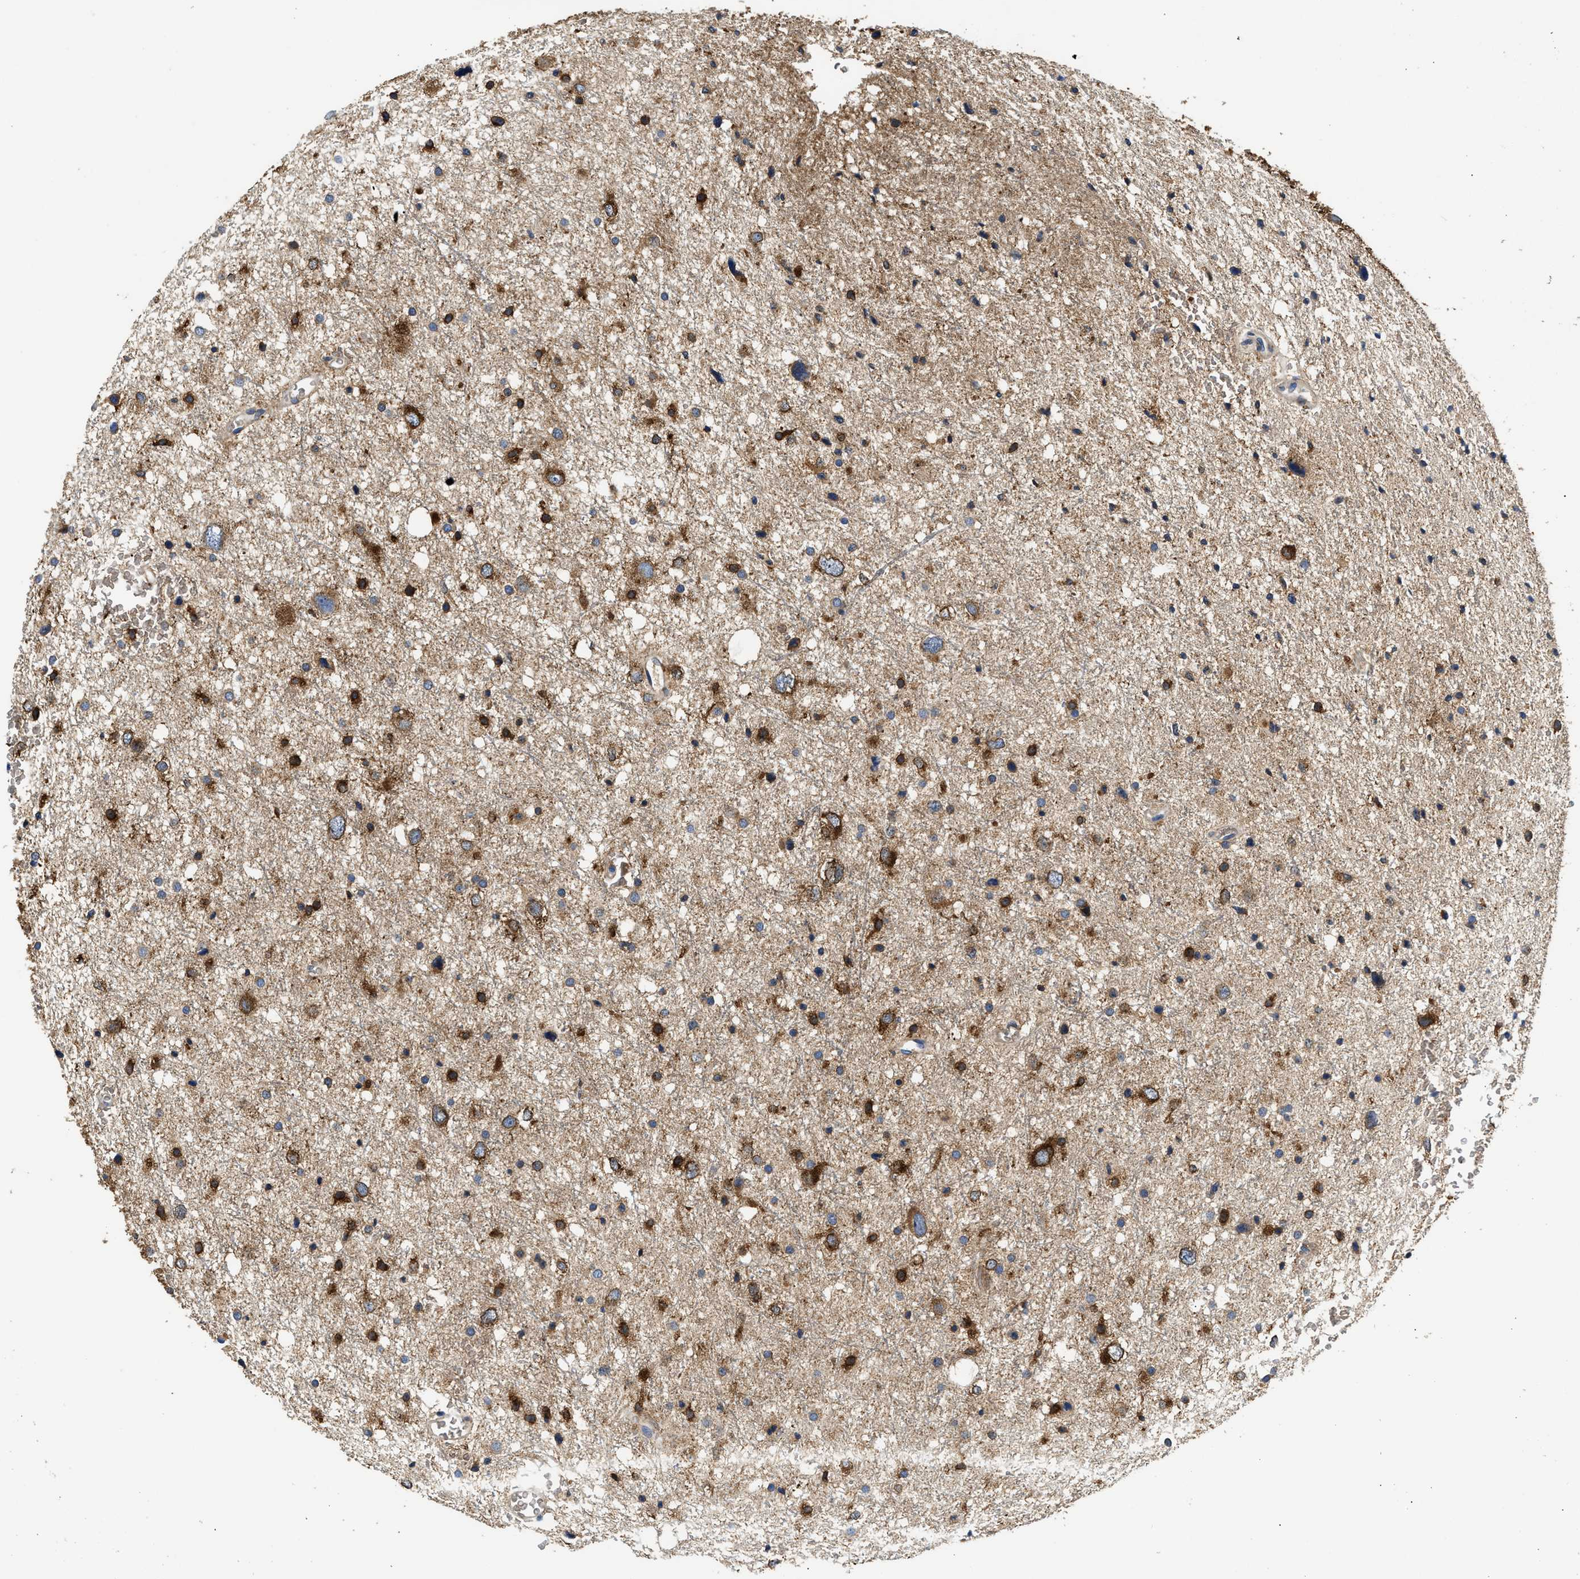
{"staining": {"intensity": "moderate", "quantity": ">75%", "location": "cytoplasmic/membranous"}, "tissue": "glioma", "cell_type": "Tumor cells", "image_type": "cancer", "snomed": [{"axis": "morphology", "description": "Glioma, malignant, Low grade"}, {"axis": "topography", "description": "Brain"}], "caption": "IHC histopathology image of glioma stained for a protein (brown), which demonstrates medium levels of moderate cytoplasmic/membranous positivity in about >75% of tumor cells.", "gene": "RAB31", "patient": {"sex": "female", "age": 37}}